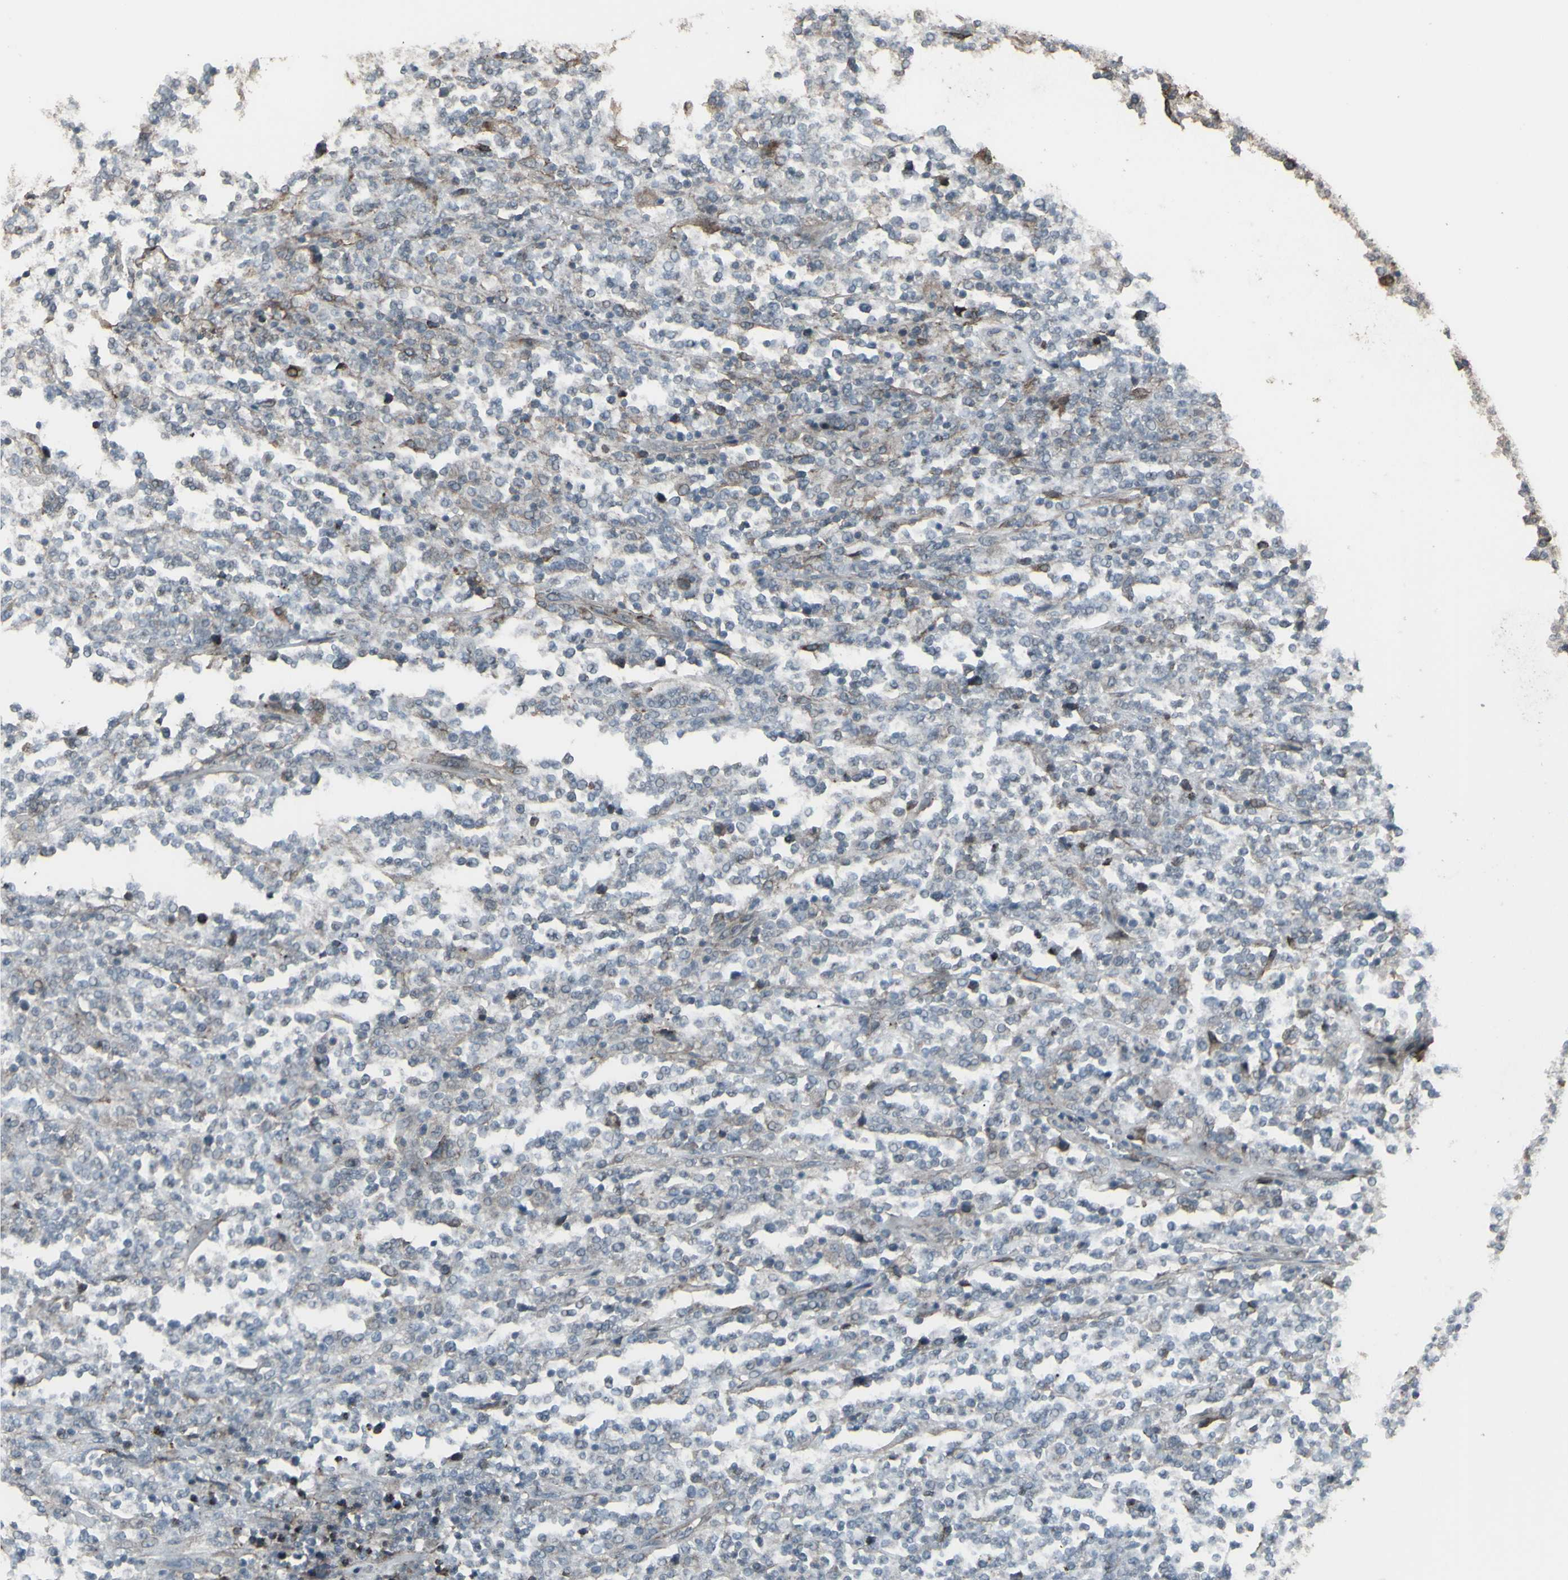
{"staining": {"intensity": "weak", "quantity": "<25%", "location": "cytoplasmic/membranous"}, "tissue": "lymphoma", "cell_type": "Tumor cells", "image_type": "cancer", "snomed": [{"axis": "morphology", "description": "Malignant lymphoma, non-Hodgkin's type, High grade"}, {"axis": "topography", "description": "Soft tissue"}], "caption": "Immunohistochemistry (IHC) image of human lymphoma stained for a protein (brown), which displays no positivity in tumor cells. (DAB (3,3'-diaminobenzidine) immunohistochemistry (IHC), high magnification).", "gene": "SMO", "patient": {"sex": "male", "age": 18}}